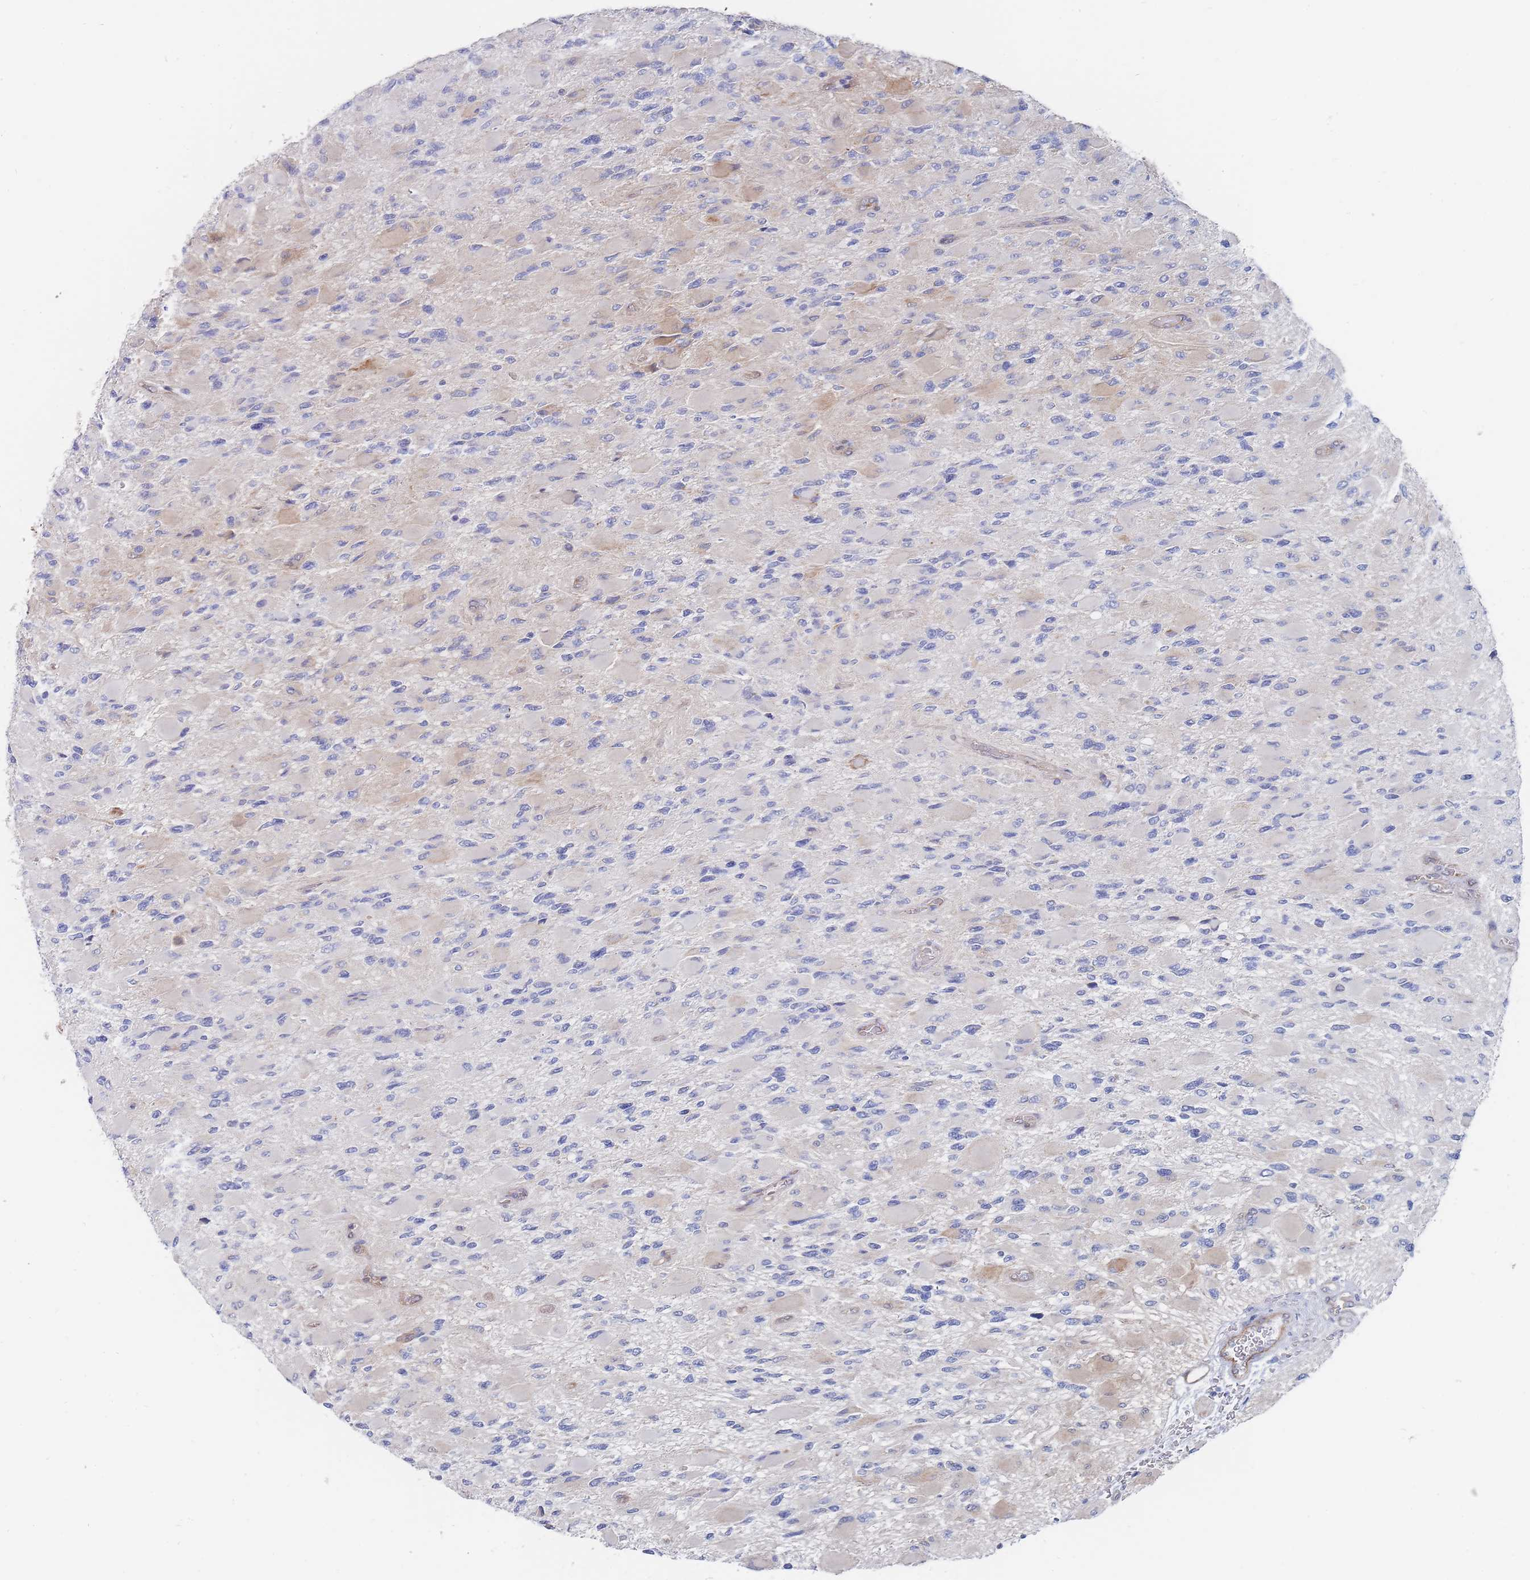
{"staining": {"intensity": "weak", "quantity": "25%-75%", "location": "cytoplasmic/membranous"}, "tissue": "glioma", "cell_type": "Tumor cells", "image_type": "cancer", "snomed": [{"axis": "morphology", "description": "Glioma, malignant, High grade"}, {"axis": "topography", "description": "Cerebral cortex"}], "caption": "DAB immunohistochemical staining of malignant glioma (high-grade) exhibits weak cytoplasmic/membranous protein staining in about 25%-75% of tumor cells. The staining was performed using DAB (3,3'-diaminobenzidine), with brown indicating positive protein expression. Nuclei are stained blue with hematoxylin.", "gene": "G6PC1", "patient": {"sex": "female", "age": 36}}